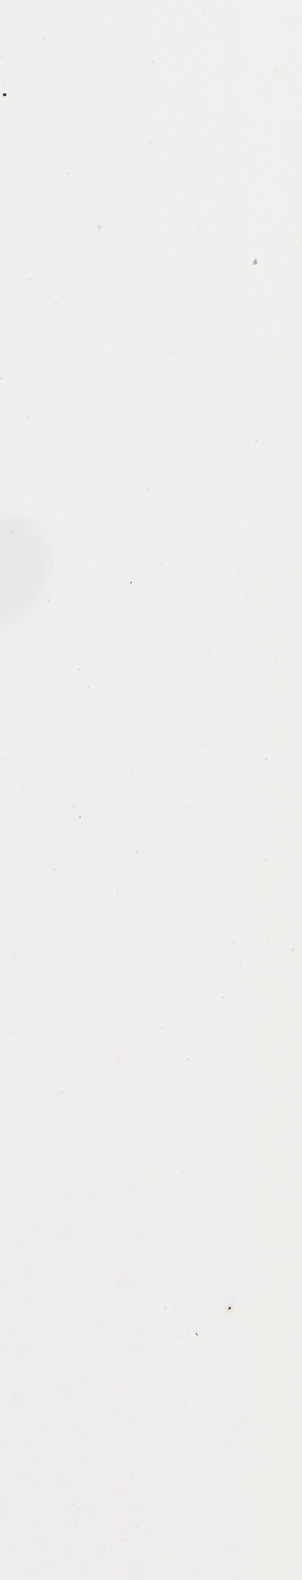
{"staining": {"intensity": "negative", "quantity": "none", "location": "none"}, "tissue": "oral mucosa", "cell_type": "Squamous epithelial cells", "image_type": "normal", "snomed": [{"axis": "morphology", "description": "Normal tissue, NOS"}, {"axis": "morphology", "description": "Squamous cell carcinoma, NOS"}, {"axis": "topography", "description": "Skeletal muscle"}, {"axis": "topography", "description": "Oral tissue"}, {"axis": "topography", "description": "Head-Neck"}], "caption": "Oral mucosa stained for a protein using immunohistochemistry shows no expression squamous epithelial cells.", "gene": "TRIOBP", "patient": {"sex": "male", "age": 71}}